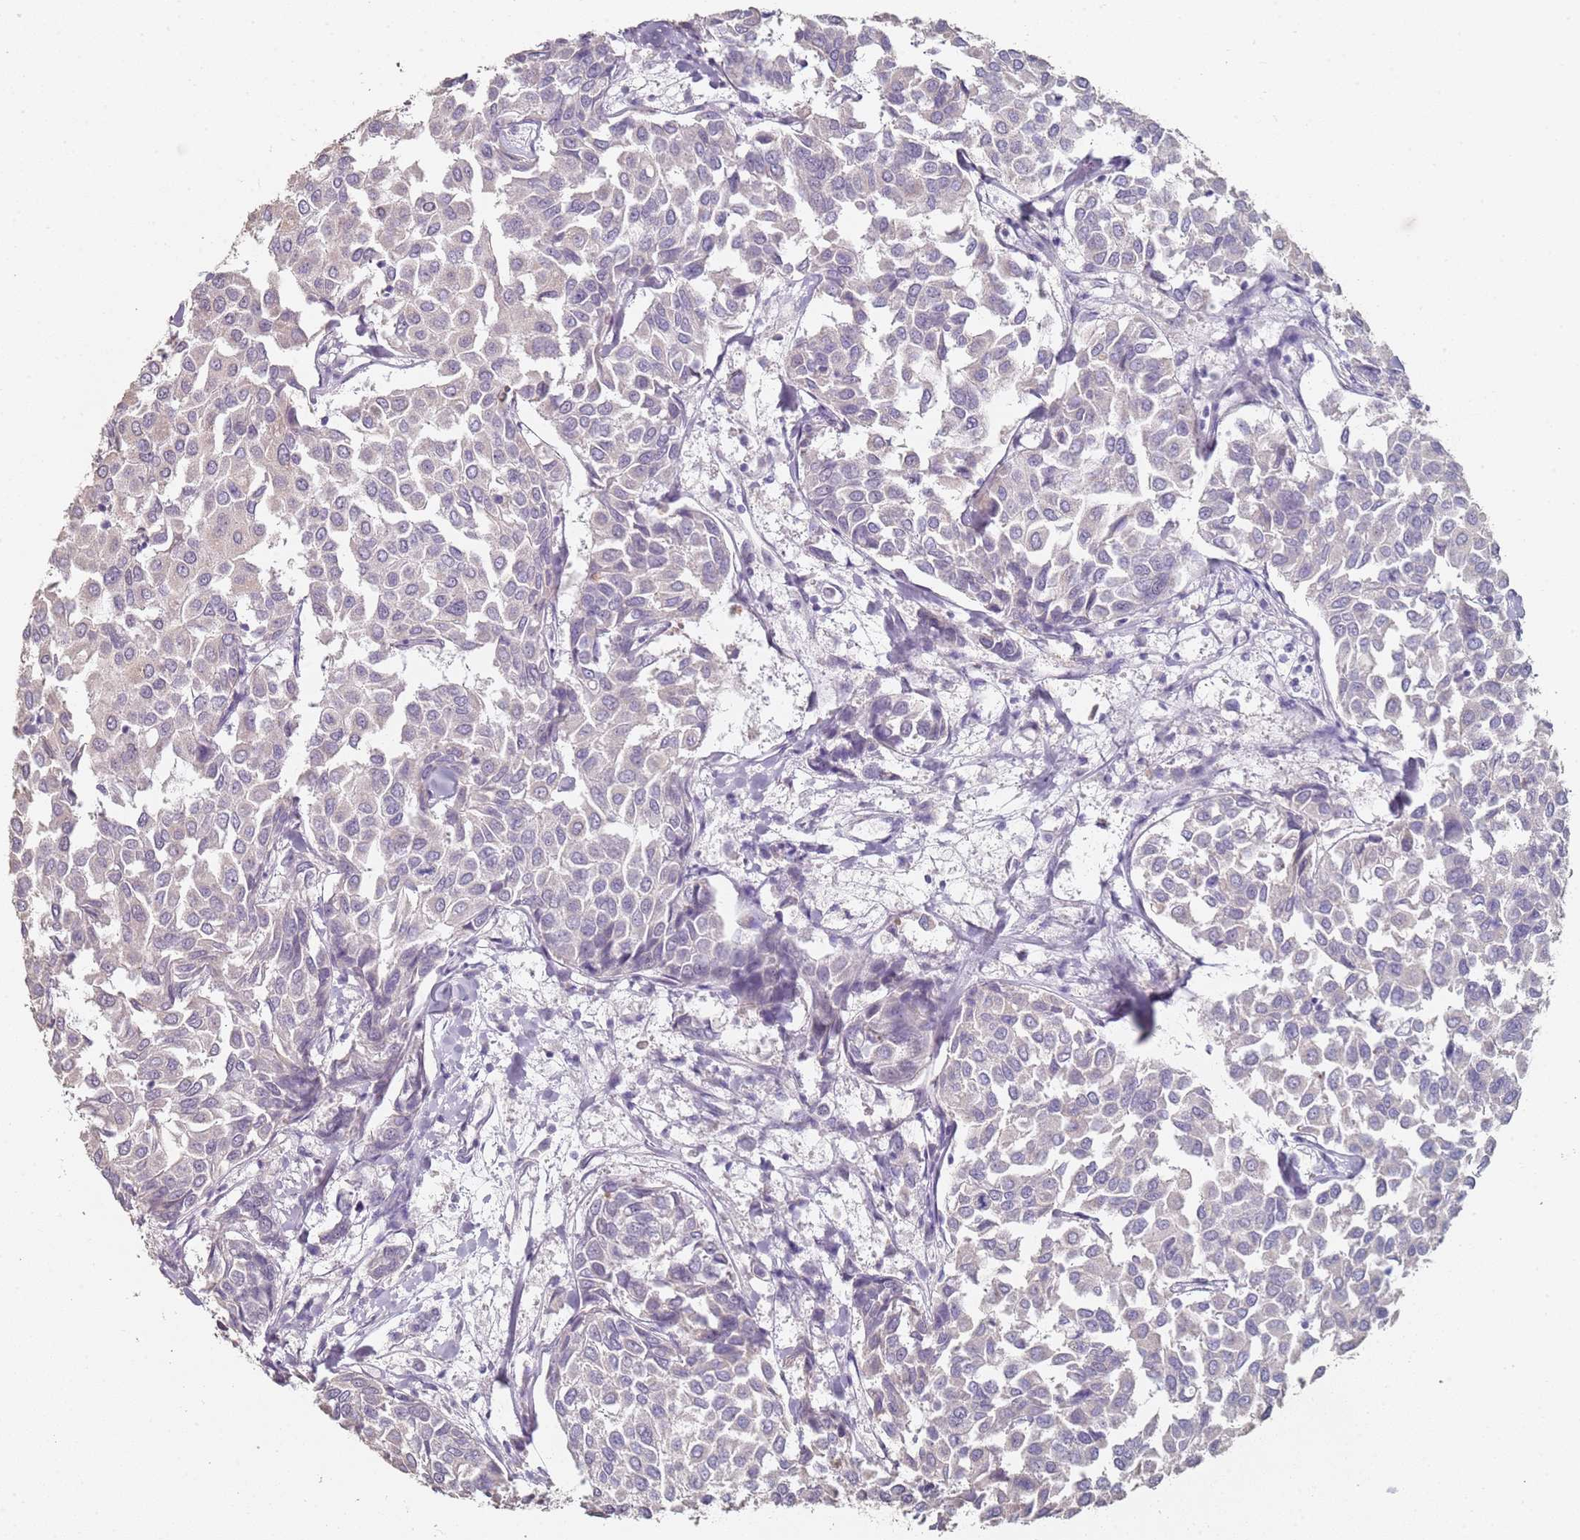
{"staining": {"intensity": "negative", "quantity": "none", "location": "none"}, "tissue": "breast cancer", "cell_type": "Tumor cells", "image_type": "cancer", "snomed": [{"axis": "morphology", "description": "Duct carcinoma"}, {"axis": "topography", "description": "Breast"}], "caption": "Immunohistochemistry (IHC) histopathology image of neoplastic tissue: breast infiltrating ductal carcinoma stained with DAB (3,3'-diaminobenzidine) displays no significant protein staining in tumor cells. The staining is performed using DAB (3,3'-diaminobenzidine) brown chromogen with nuclei counter-stained in using hematoxylin.", "gene": "DNAH11", "patient": {"sex": "female", "age": 55}}